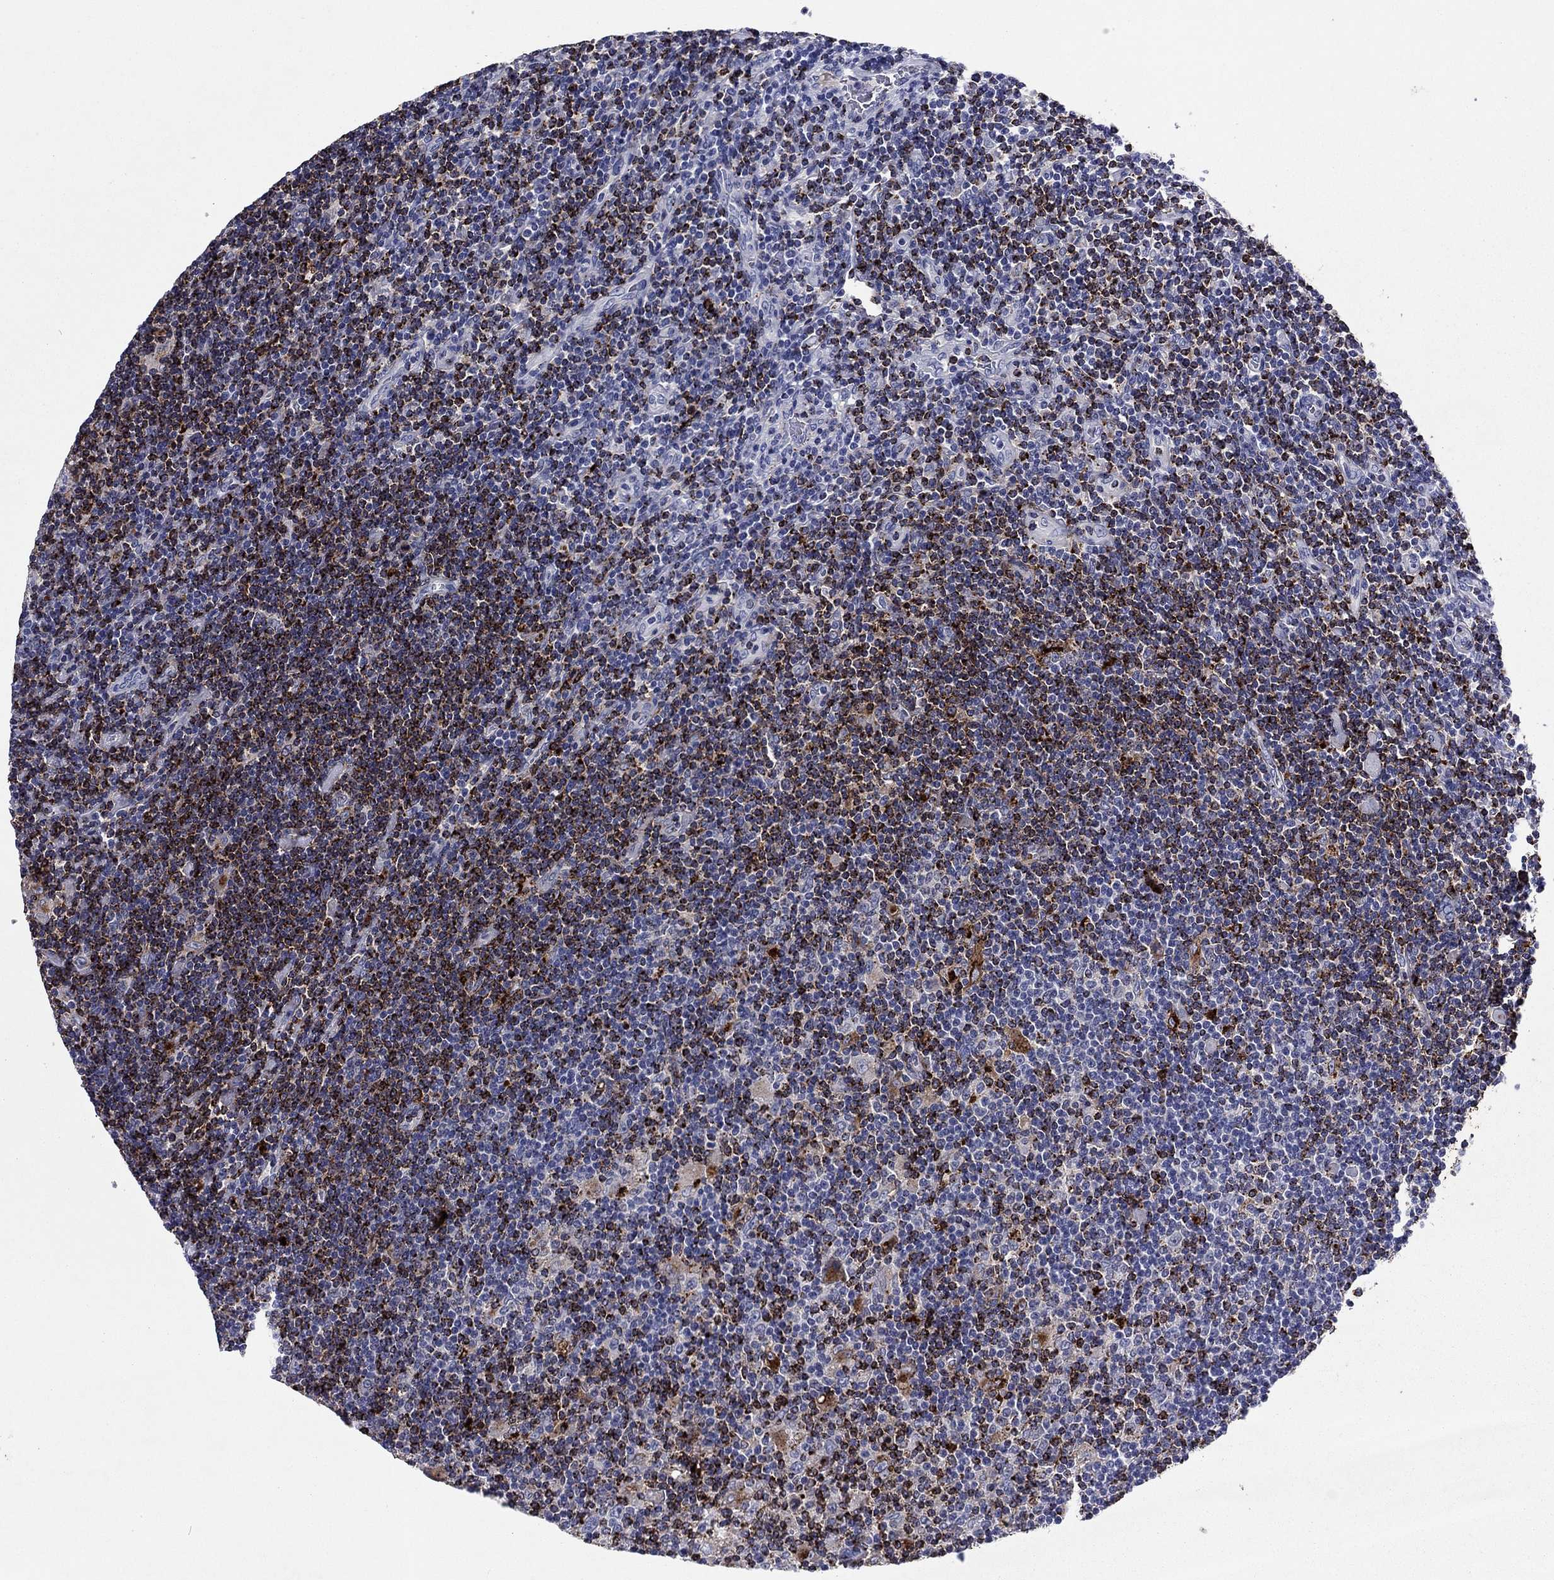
{"staining": {"intensity": "strong", "quantity": "25%-75%", "location": "cytoplasmic/membranous"}, "tissue": "lymphoma", "cell_type": "Tumor cells", "image_type": "cancer", "snomed": [{"axis": "morphology", "description": "Hodgkin's disease, NOS"}, {"axis": "topography", "description": "Lymph node"}], "caption": "Immunohistochemistry (IHC) of human lymphoma reveals high levels of strong cytoplasmic/membranous positivity in about 25%-75% of tumor cells. The protein of interest is stained brown, and the nuclei are stained in blue (DAB IHC with brightfield microscopy, high magnification).", "gene": "GZMK", "patient": {"sex": "male", "age": 40}}